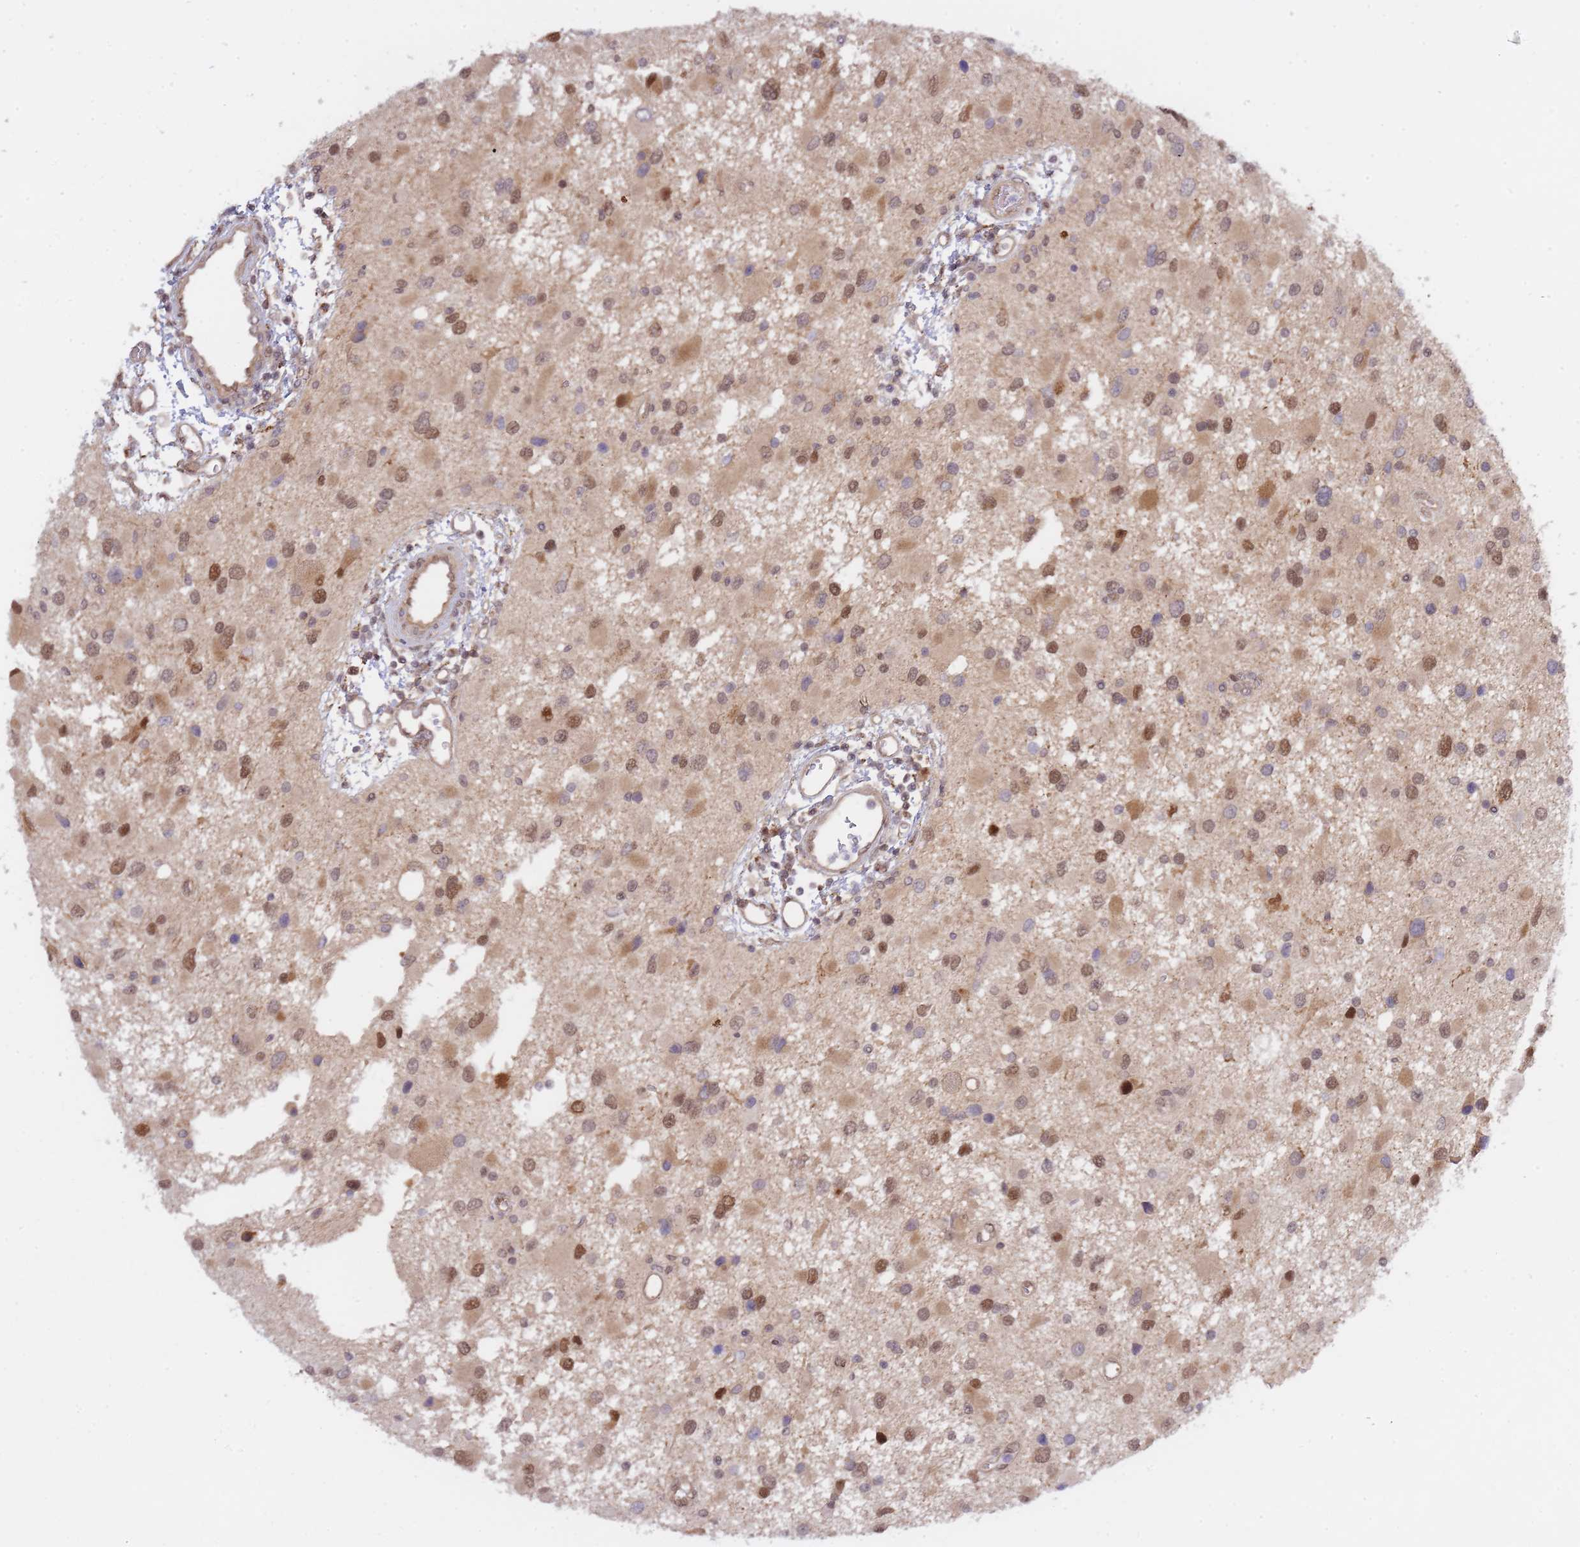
{"staining": {"intensity": "moderate", "quantity": ">75%", "location": "nuclear"}, "tissue": "glioma", "cell_type": "Tumor cells", "image_type": "cancer", "snomed": [{"axis": "morphology", "description": "Glioma, malignant, High grade"}, {"axis": "topography", "description": "Brain"}], "caption": "High-power microscopy captured an immunohistochemistry (IHC) histopathology image of malignant high-grade glioma, revealing moderate nuclear staining in approximately >75% of tumor cells.", "gene": "NSFL1C", "patient": {"sex": "male", "age": 53}}